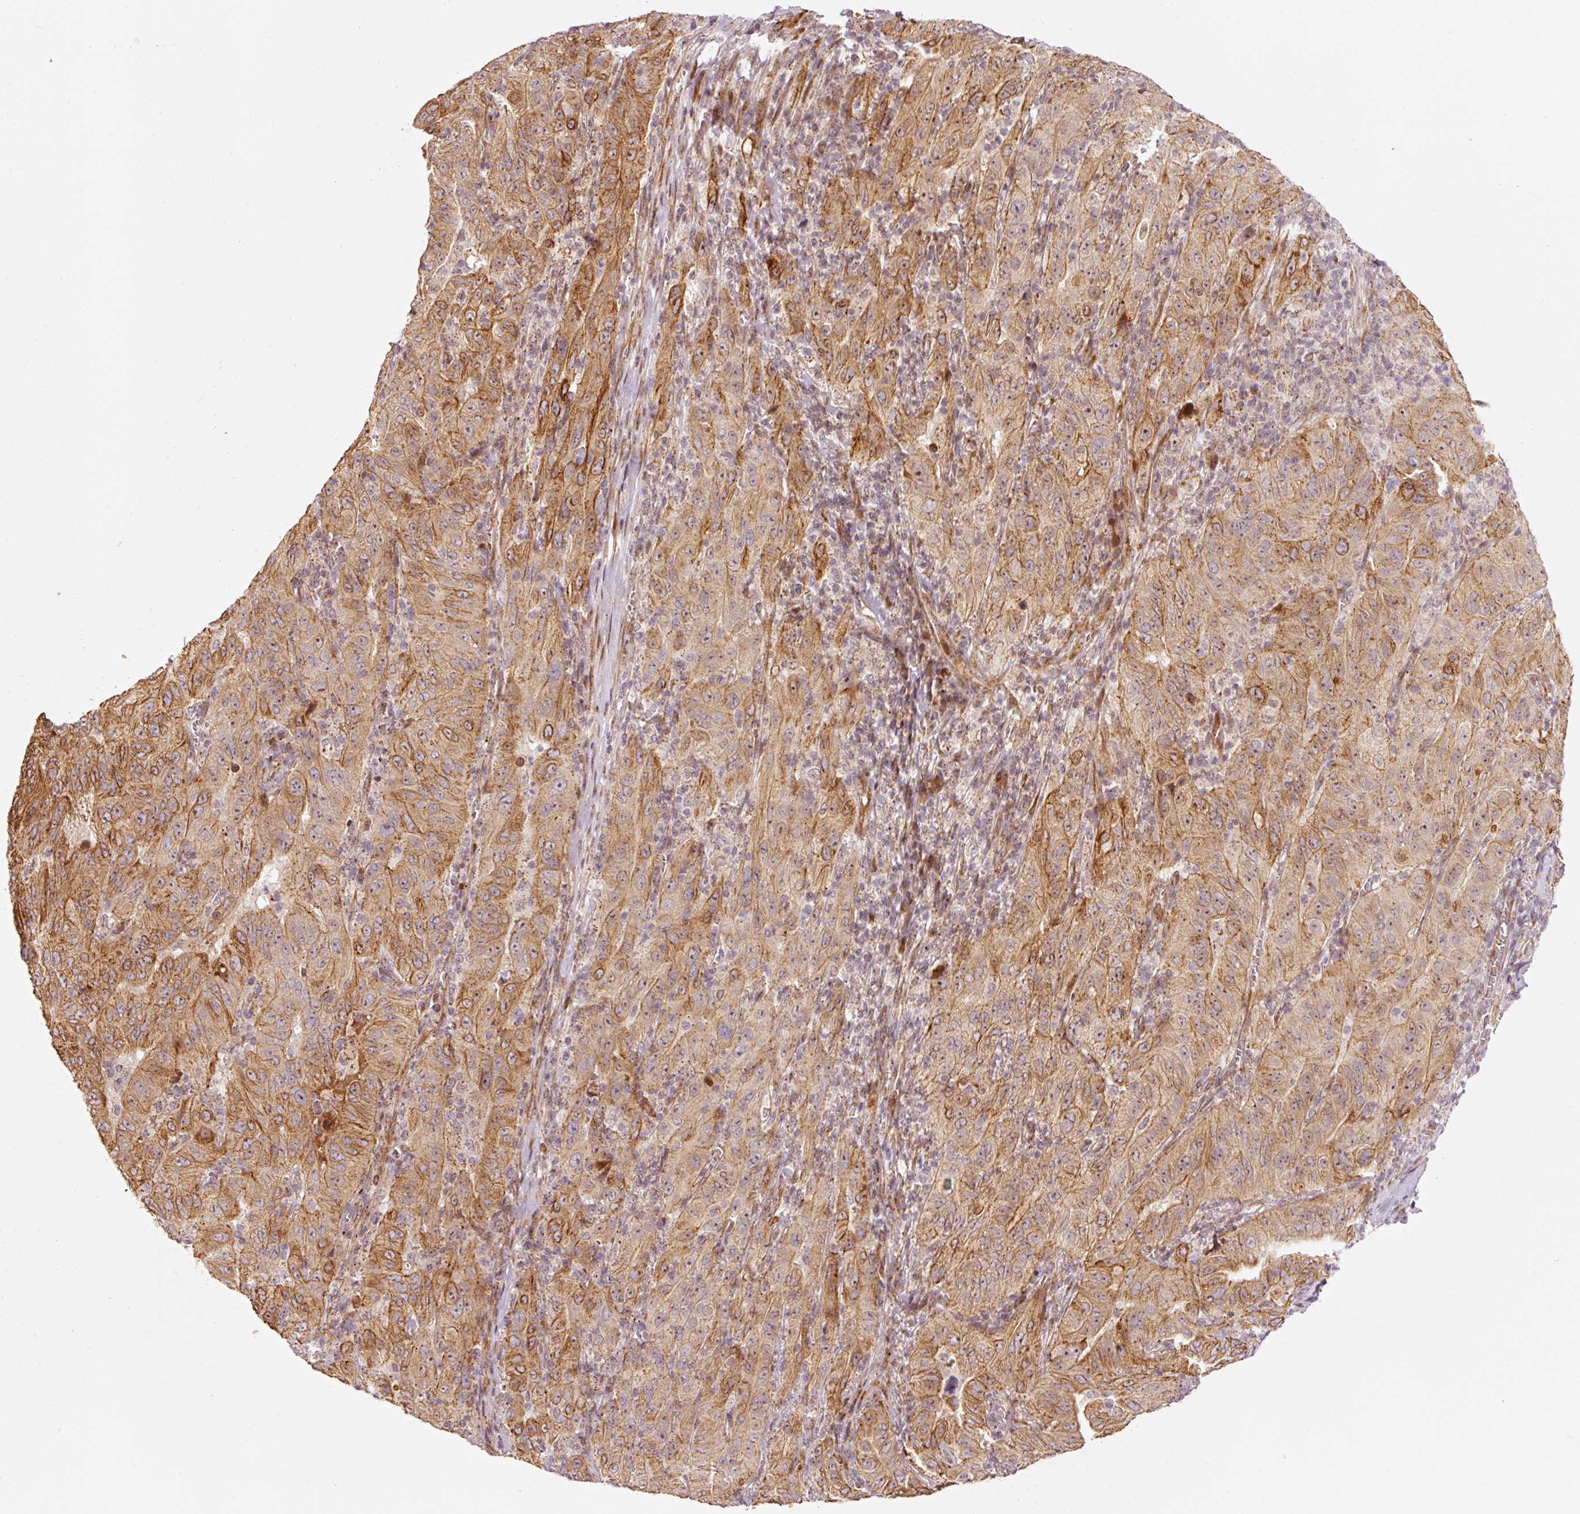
{"staining": {"intensity": "moderate", "quantity": ">75%", "location": "cytoplasmic/membranous"}, "tissue": "pancreatic cancer", "cell_type": "Tumor cells", "image_type": "cancer", "snomed": [{"axis": "morphology", "description": "Adenocarcinoma, NOS"}, {"axis": "topography", "description": "Pancreas"}], "caption": "Moderate cytoplasmic/membranous staining is appreciated in approximately >75% of tumor cells in pancreatic cancer.", "gene": "ANKRD20A1", "patient": {"sex": "male", "age": 63}}